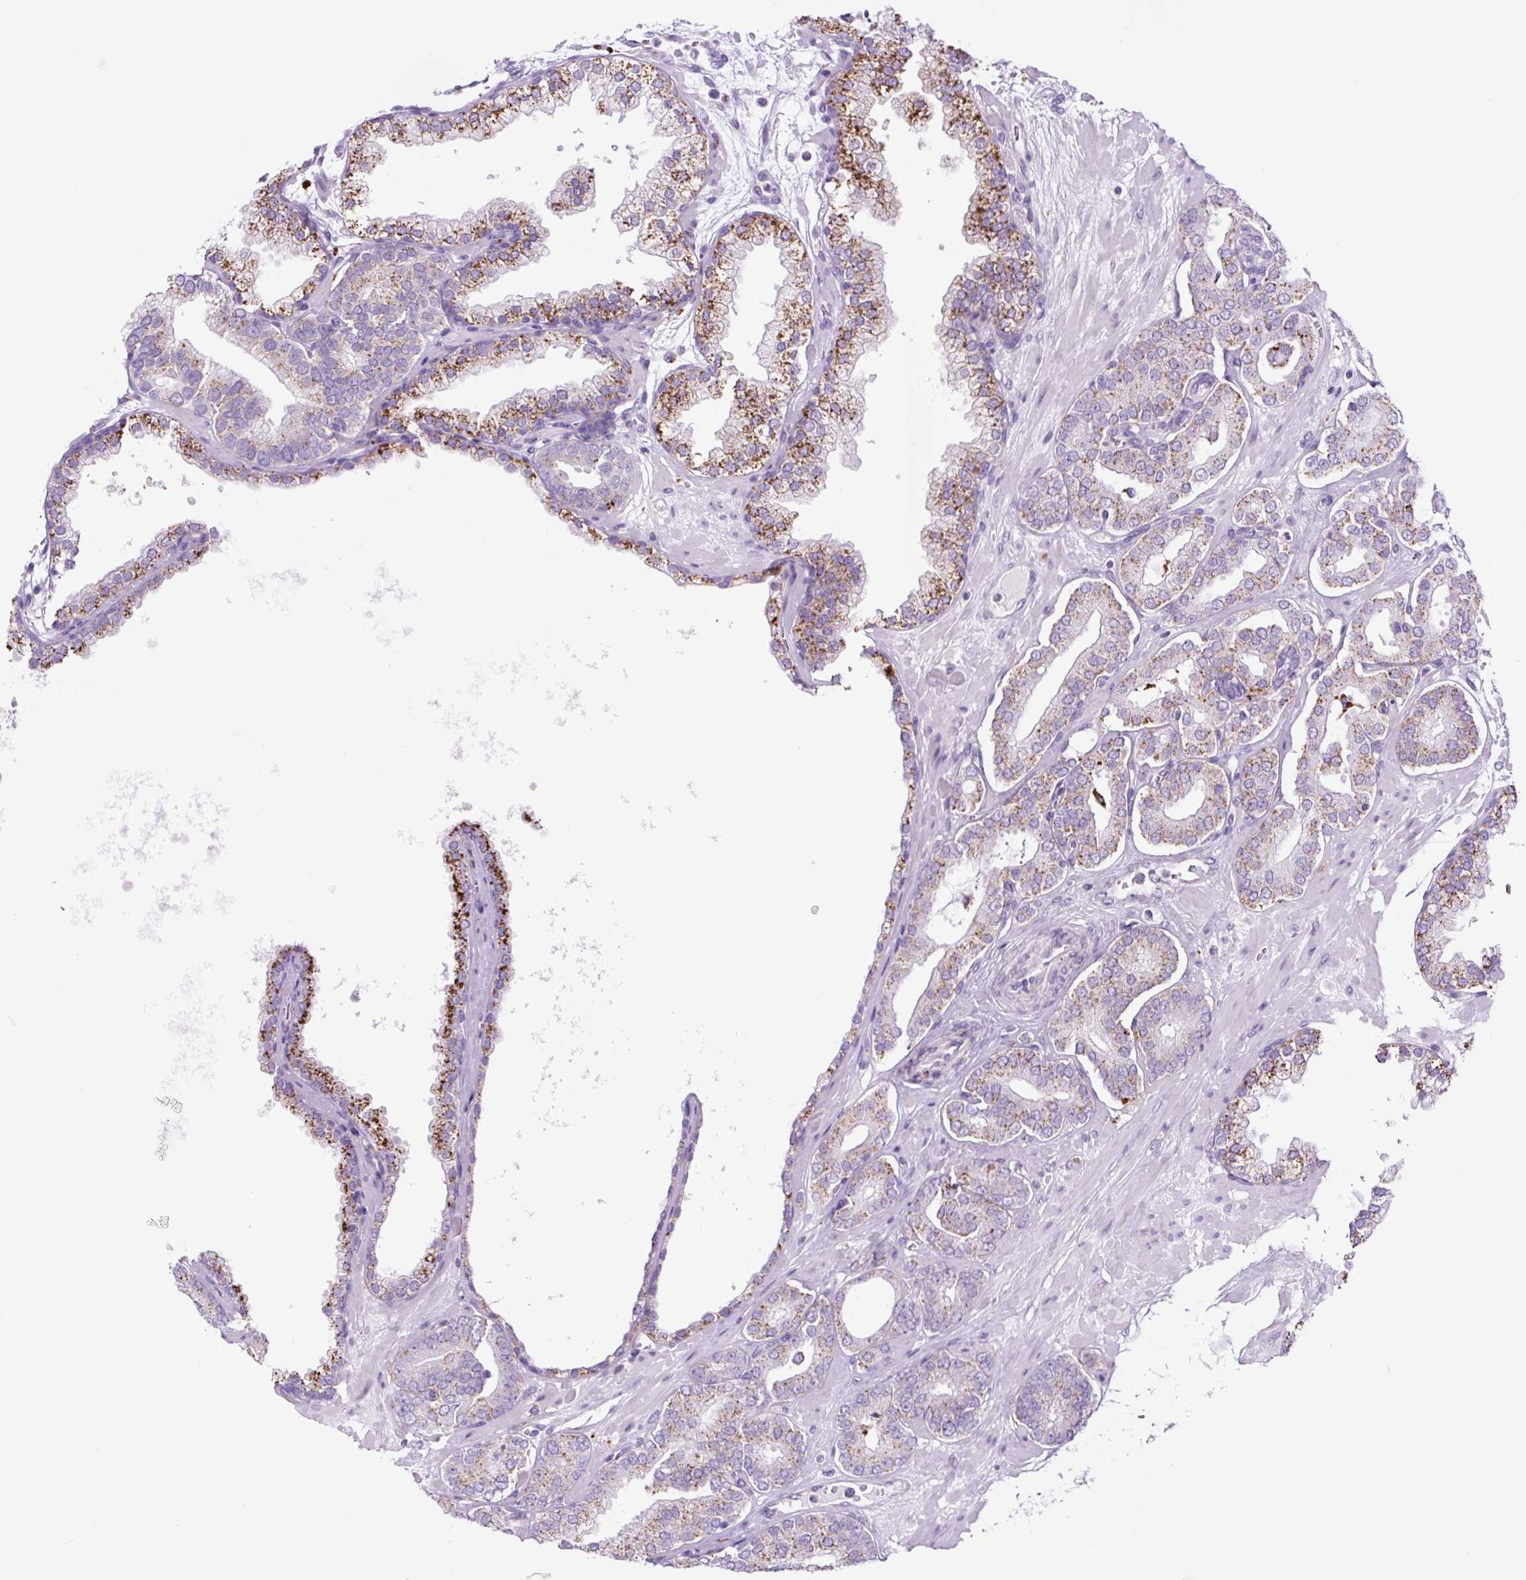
{"staining": {"intensity": "moderate", "quantity": ">75%", "location": "cytoplasmic/membranous"}, "tissue": "prostate cancer", "cell_type": "Tumor cells", "image_type": "cancer", "snomed": [{"axis": "morphology", "description": "Adenocarcinoma, High grade"}, {"axis": "topography", "description": "Prostate"}], "caption": "High-grade adenocarcinoma (prostate) stained for a protein shows moderate cytoplasmic/membranous positivity in tumor cells. The staining is performed using DAB brown chromogen to label protein expression. The nuclei are counter-stained blue using hematoxylin.", "gene": "LCN10", "patient": {"sex": "male", "age": 66}}